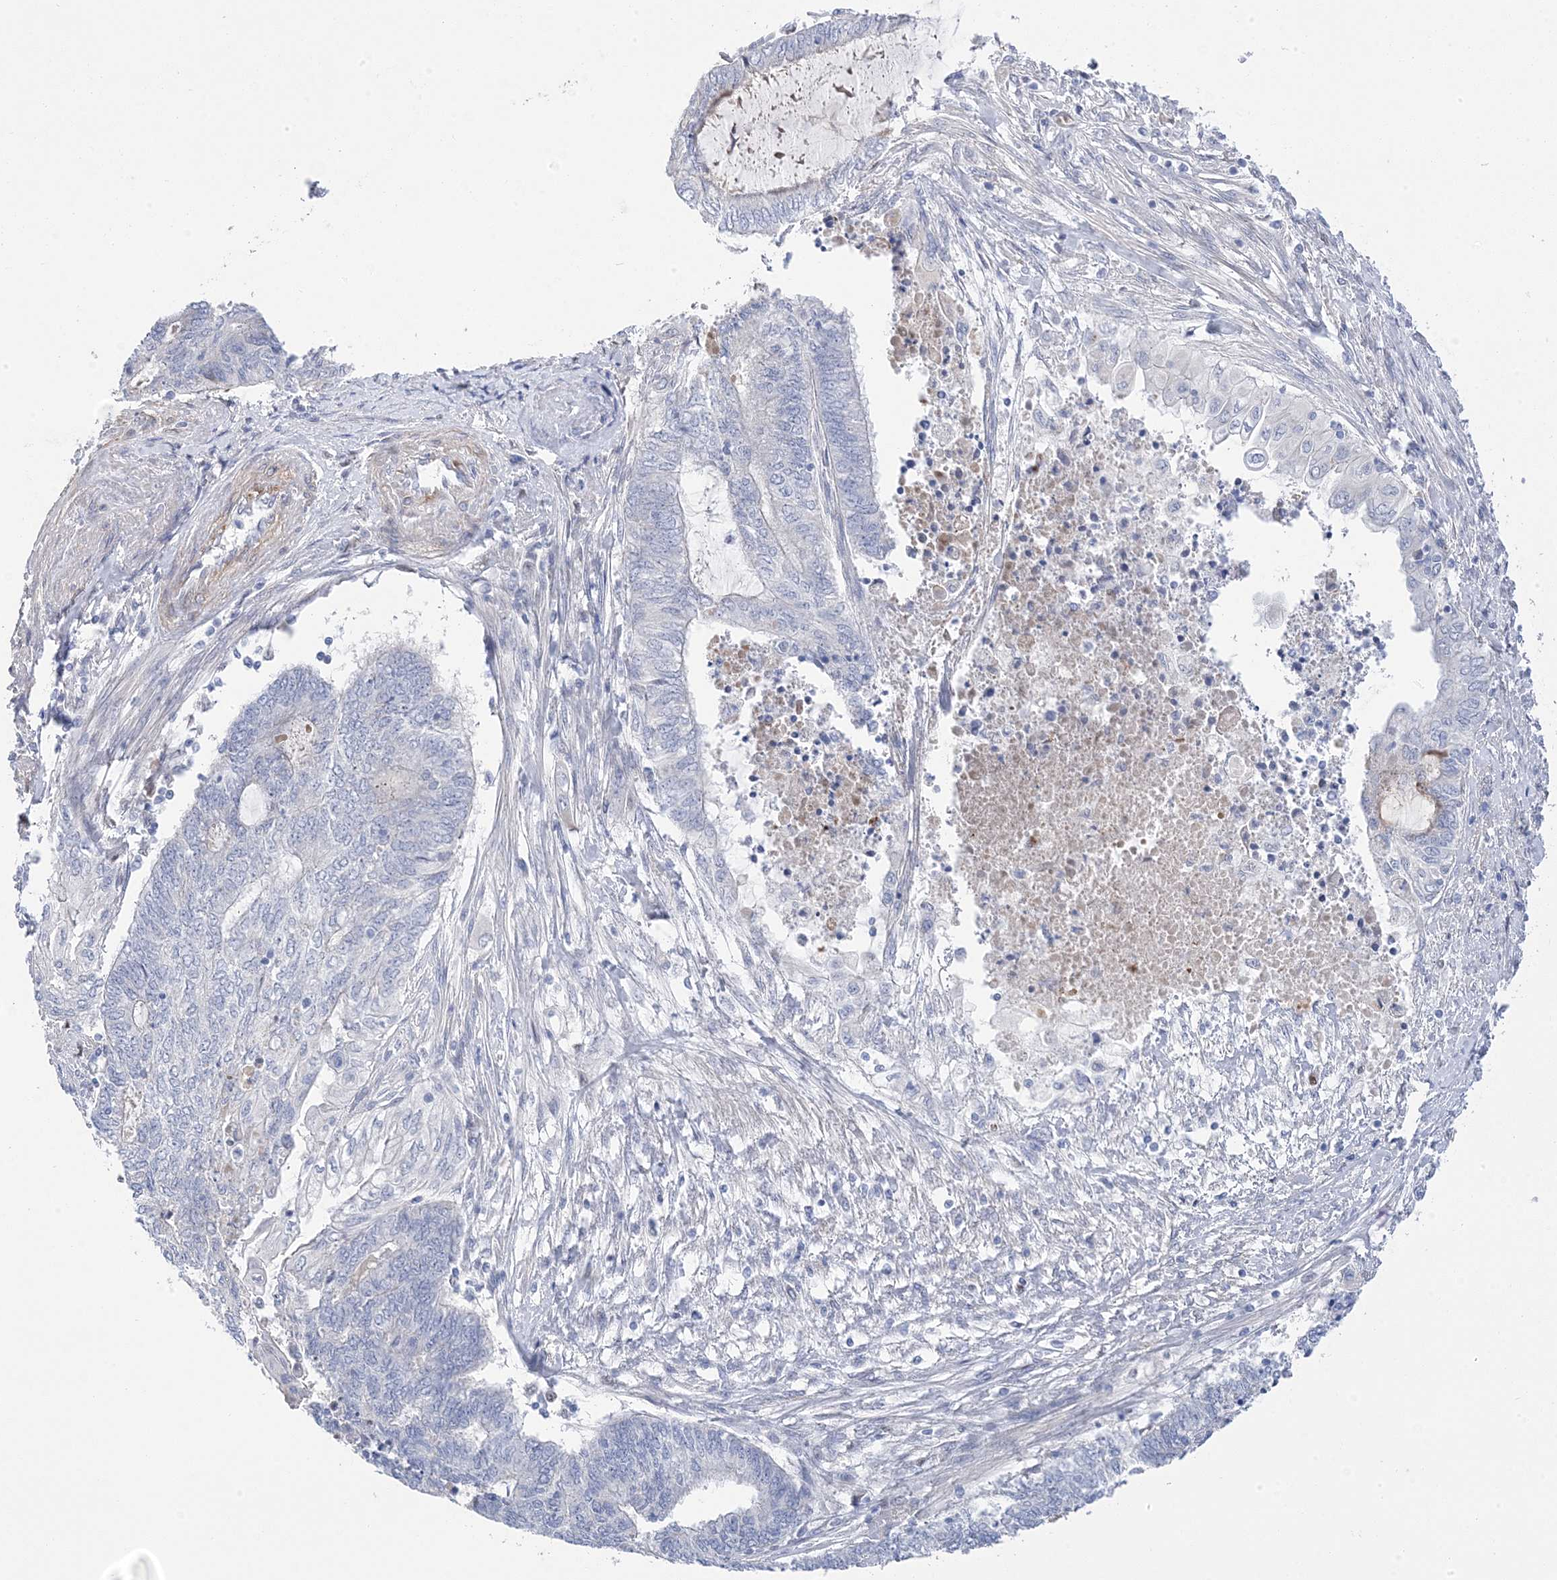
{"staining": {"intensity": "negative", "quantity": "none", "location": "none"}, "tissue": "endometrial cancer", "cell_type": "Tumor cells", "image_type": "cancer", "snomed": [{"axis": "morphology", "description": "Adenocarcinoma, NOS"}, {"axis": "topography", "description": "Uterus"}, {"axis": "topography", "description": "Endometrium"}], "caption": "Immunohistochemistry (IHC) of endometrial adenocarcinoma shows no positivity in tumor cells.", "gene": "GTPBP6", "patient": {"sex": "female", "age": 70}}